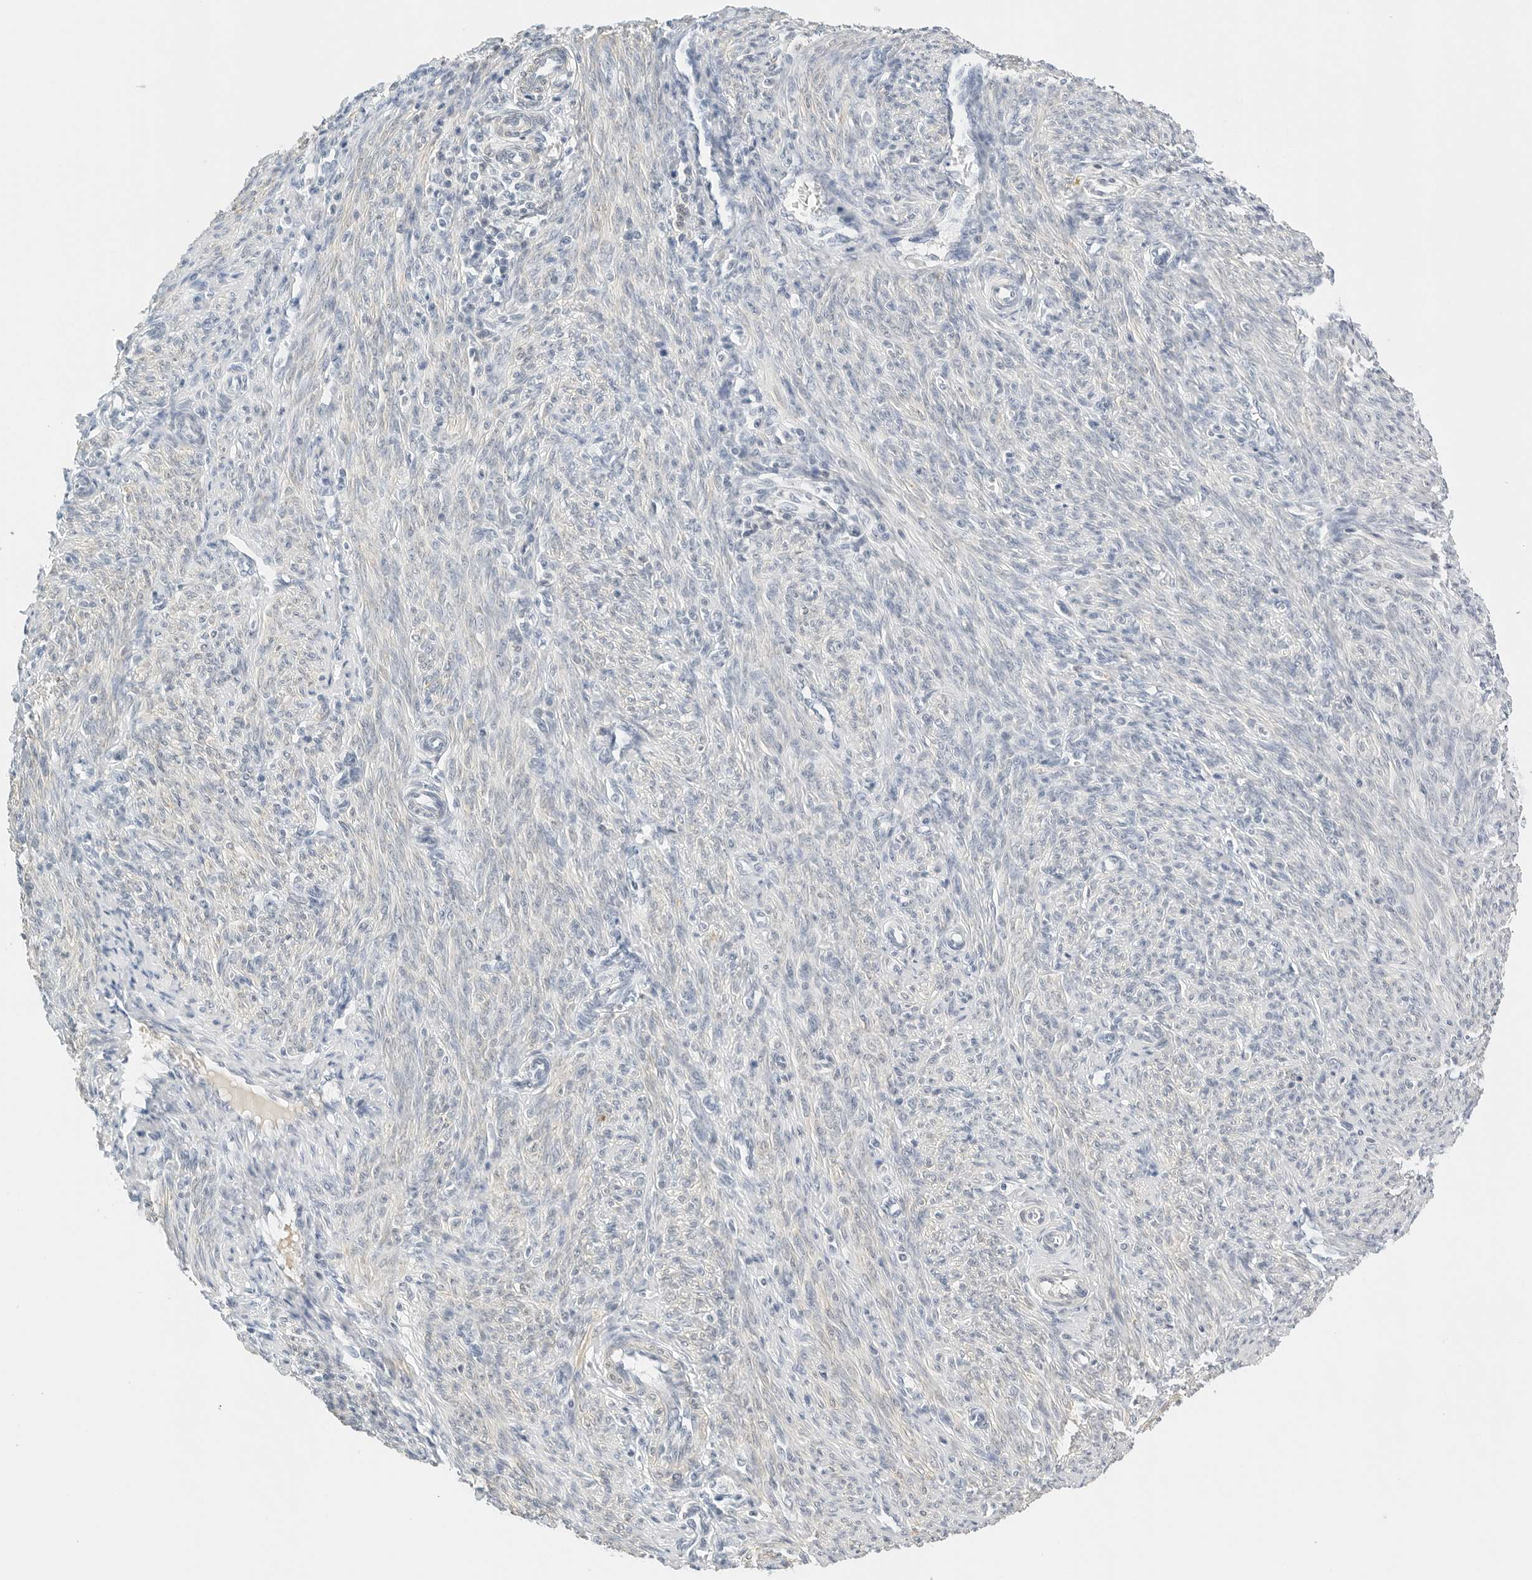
{"staining": {"intensity": "negative", "quantity": "none", "location": "none"}, "tissue": "endometrial cancer", "cell_type": "Tumor cells", "image_type": "cancer", "snomed": [{"axis": "morphology", "description": "Adenocarcinoma, NOS"}, {"axis": "topography", "description": "Uterus"}], "caption": "Tumor cells show no significant positivity in endometrial cancer (adenocarcinoma).", "gene": "PKDCC", "patient": {"sex": "female", "age": 77}}